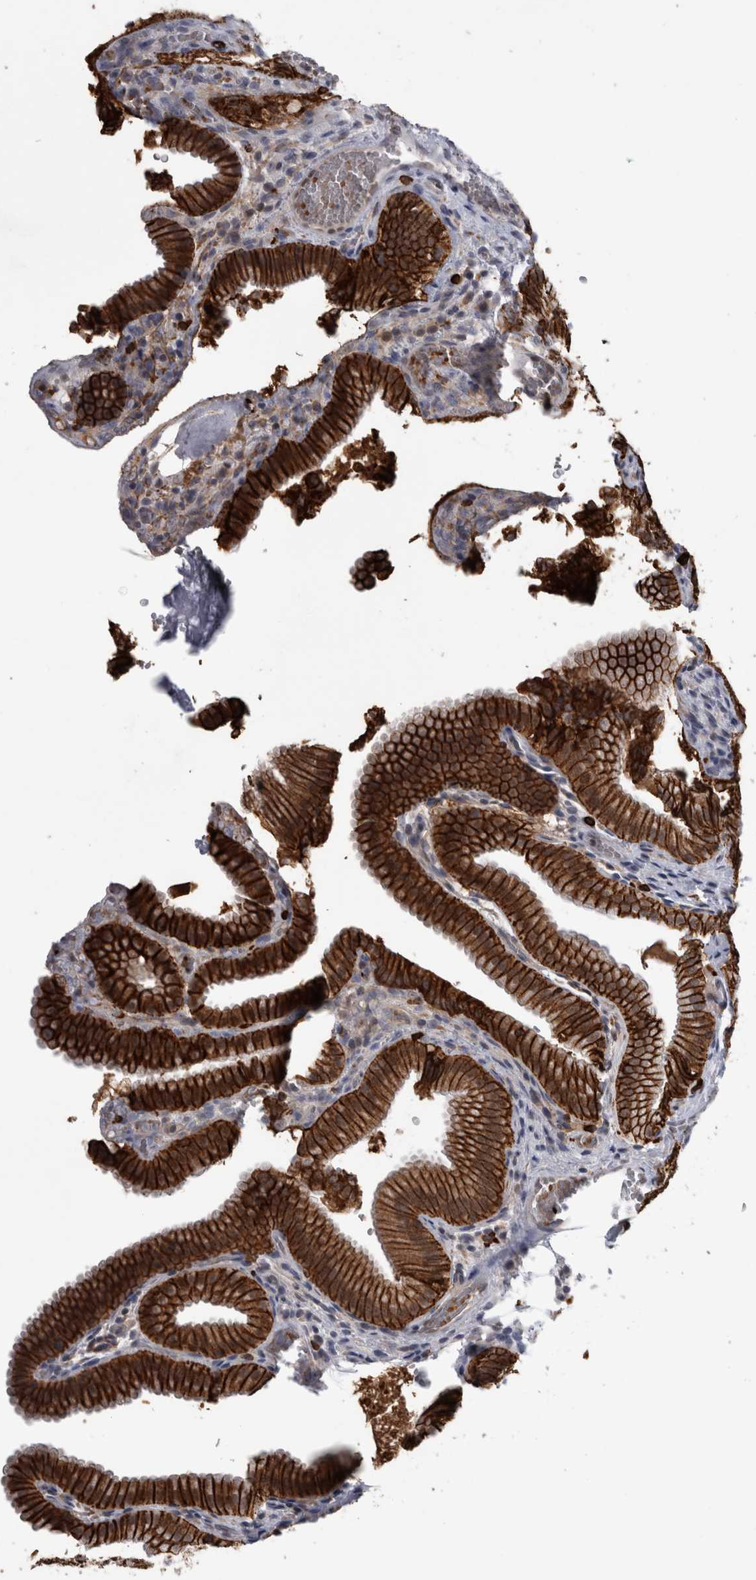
{"staining": {"intensity": "strong", "quantity": ">75%", "location": "cytoplasmic/membranous"}, "tissue": "gallbladder", "cell_type": "Glandular cells", "image_type": "normal", "snomed": [{"axis": "morphology", "description": "Normal tissue, NOS"}, {"axis": "topography", "description": "Gallbladder"}], "caption": "Immunohistochemistry (IHC) micrograph of normal gallbladder stained for a protein (brown), which reveals high levels of strong cytoplasmic/membranous expression in approximately >75% of glandular cells.", "gene": "PEBP4", "patient": {"sex": "female", "age": 30}}